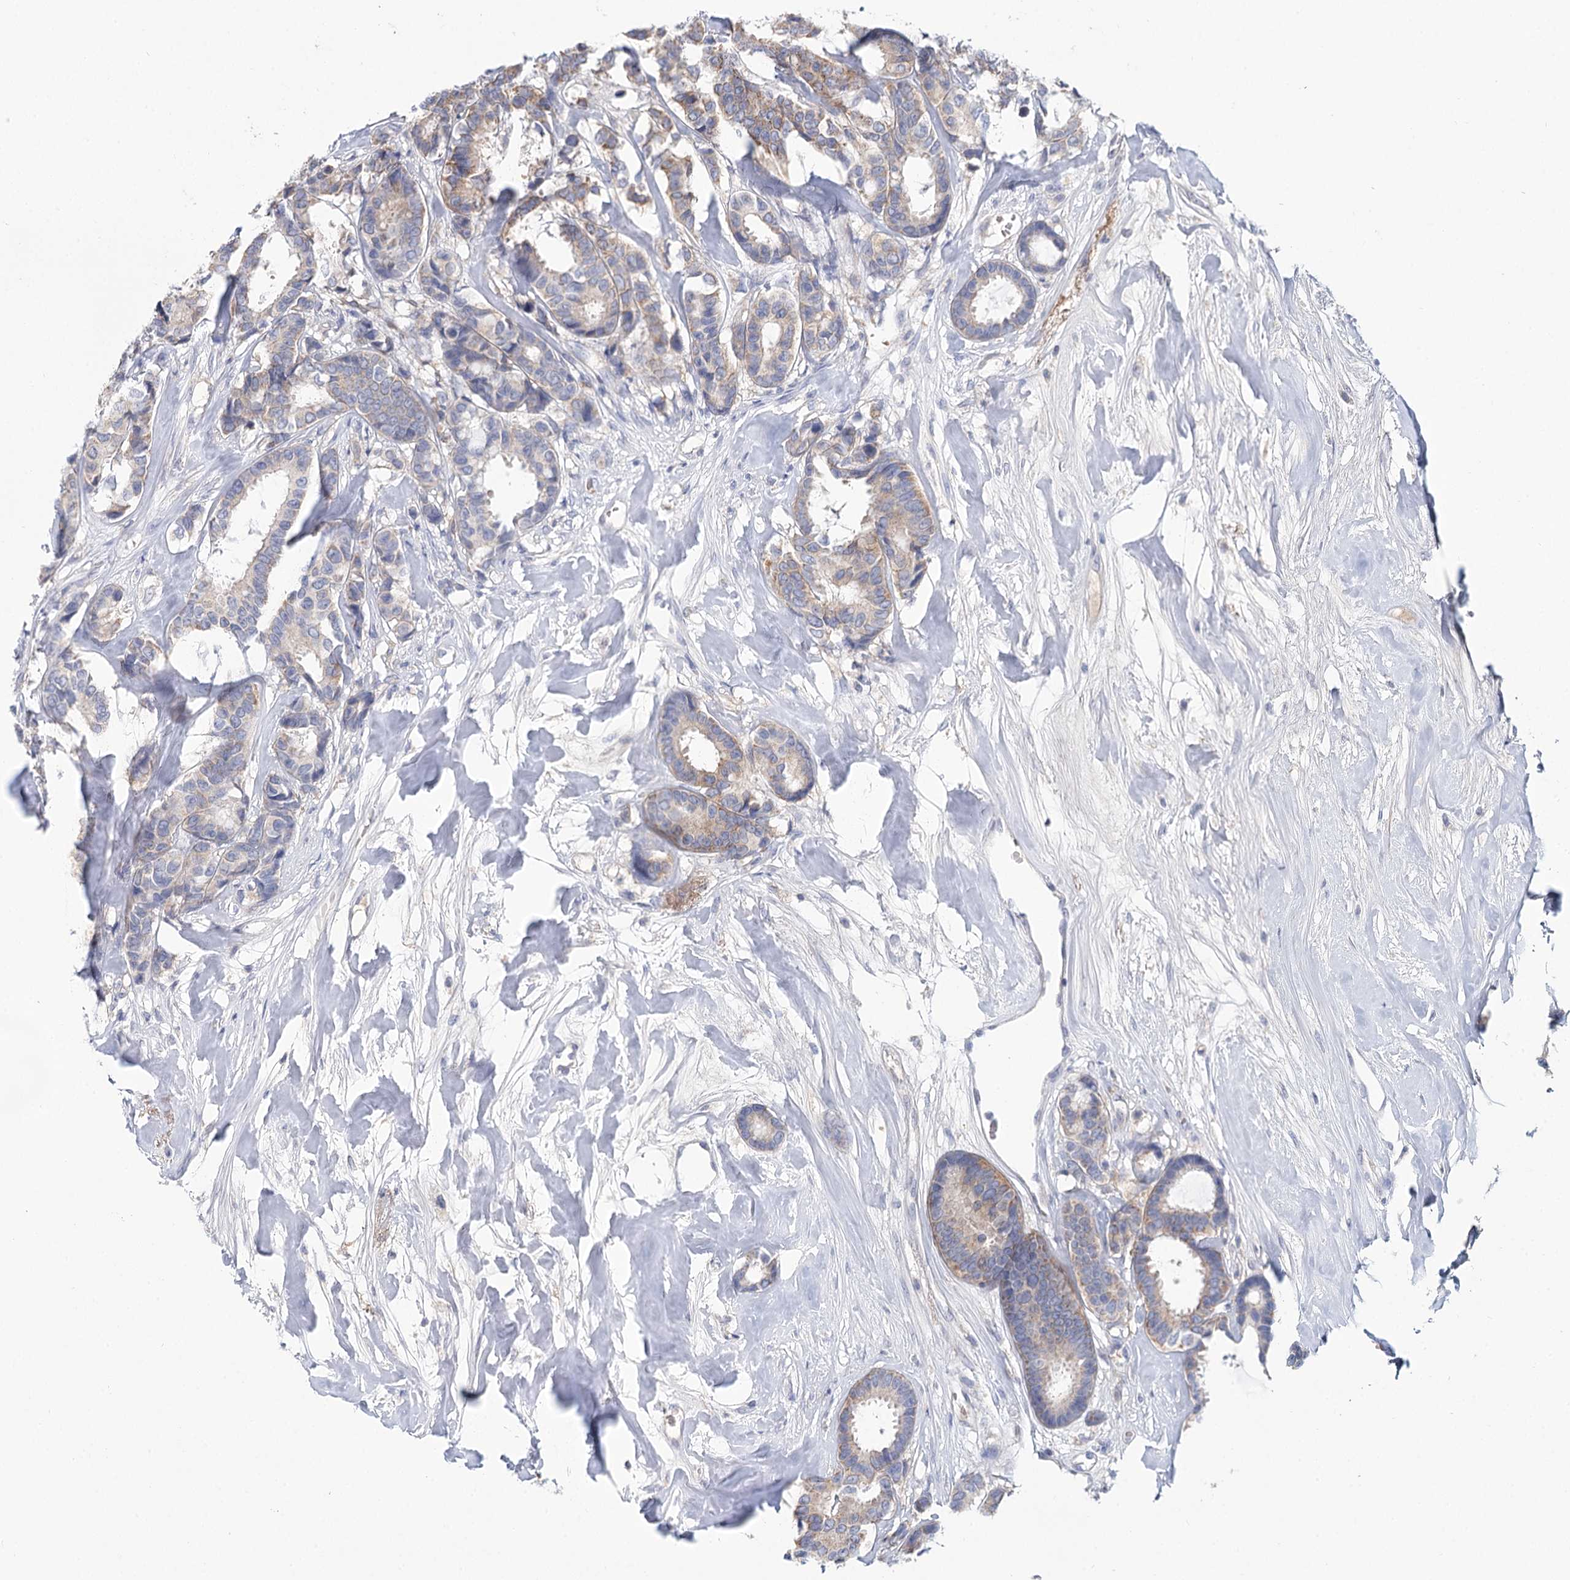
{"staining": {"intensity": "weak", "quantity": "25%-75%", "location": "cytoplasmic/membranous"}, "tissue": "breast cancer", "cell_type": "Tumor cells", "image_type": "cancer", "snomed": [{"axis": "morphology", "description": "Duct carcinoma"}, {"axis": "topography", "description": "Breast"}], "caption": "Brown immunohistochemical staining in breast invasive ductal carcinoma shows weak cytoplasmic/membranous positivity in approximately 25%-75% of tumor cells.", "gene": "ARHGAP44", "patient": {"sex": "female", "age": 87}}